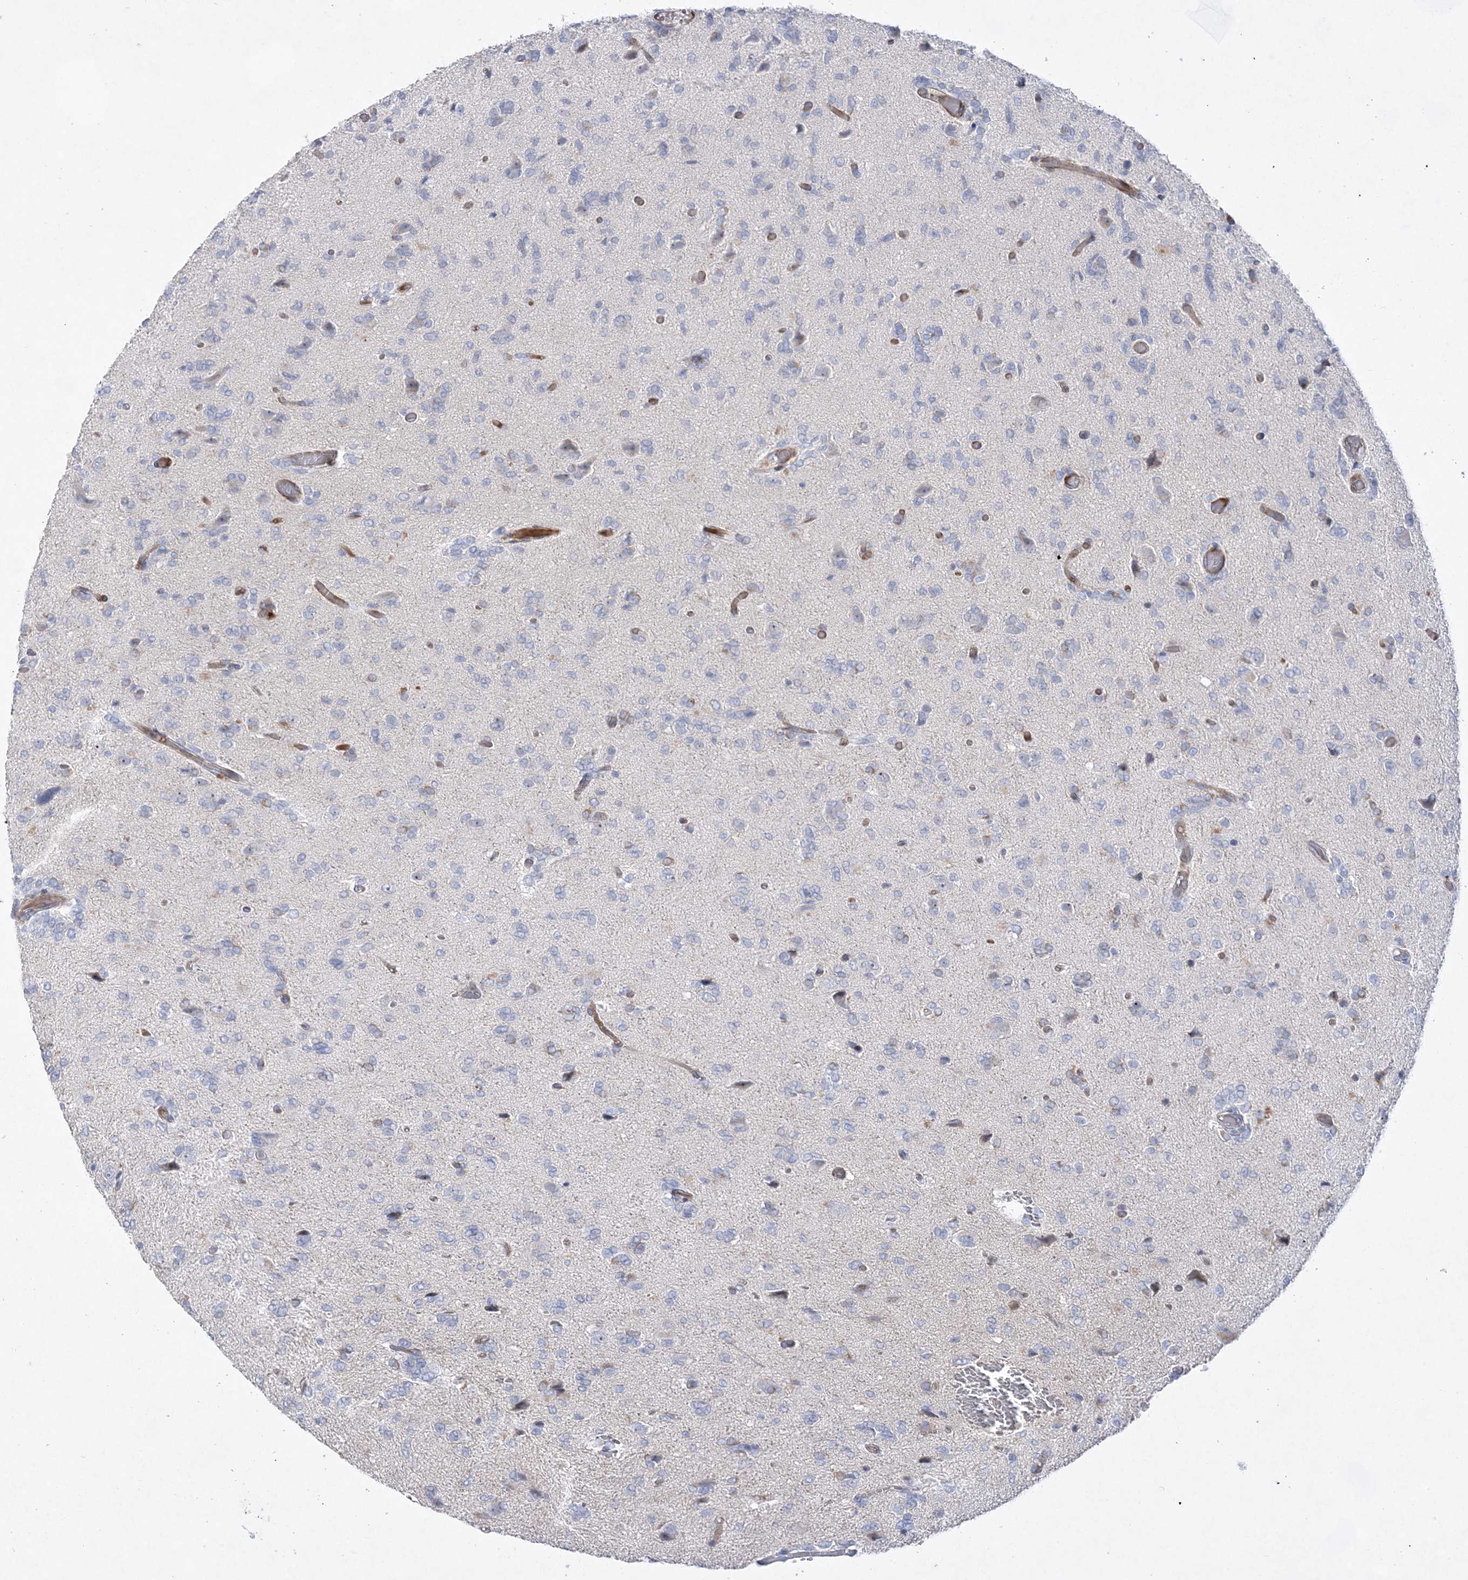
{"staining": {"intensity": "negative", "quantity": "none", "location": "none"}, "tissue": "glioma", "cell_type": "Tumor cells", "image_type": "cancer", "snomed": [{"axis": "morphology", "description": "Glioma, malignant, High grade"}, {"axis": "topography", "description": "Brain"}], "caption": "Immunohistochemistry of human glioma displays no positivity in tumor cells. Brightfield microscopy of immunohistochemistry stained with DAB (3,3'-diaminobenzidine) (brown) and hematoxylin (blue), captured at high magnification.", "gene": "TMEM132B", "patient": {"sex": "female", "age": 59}}